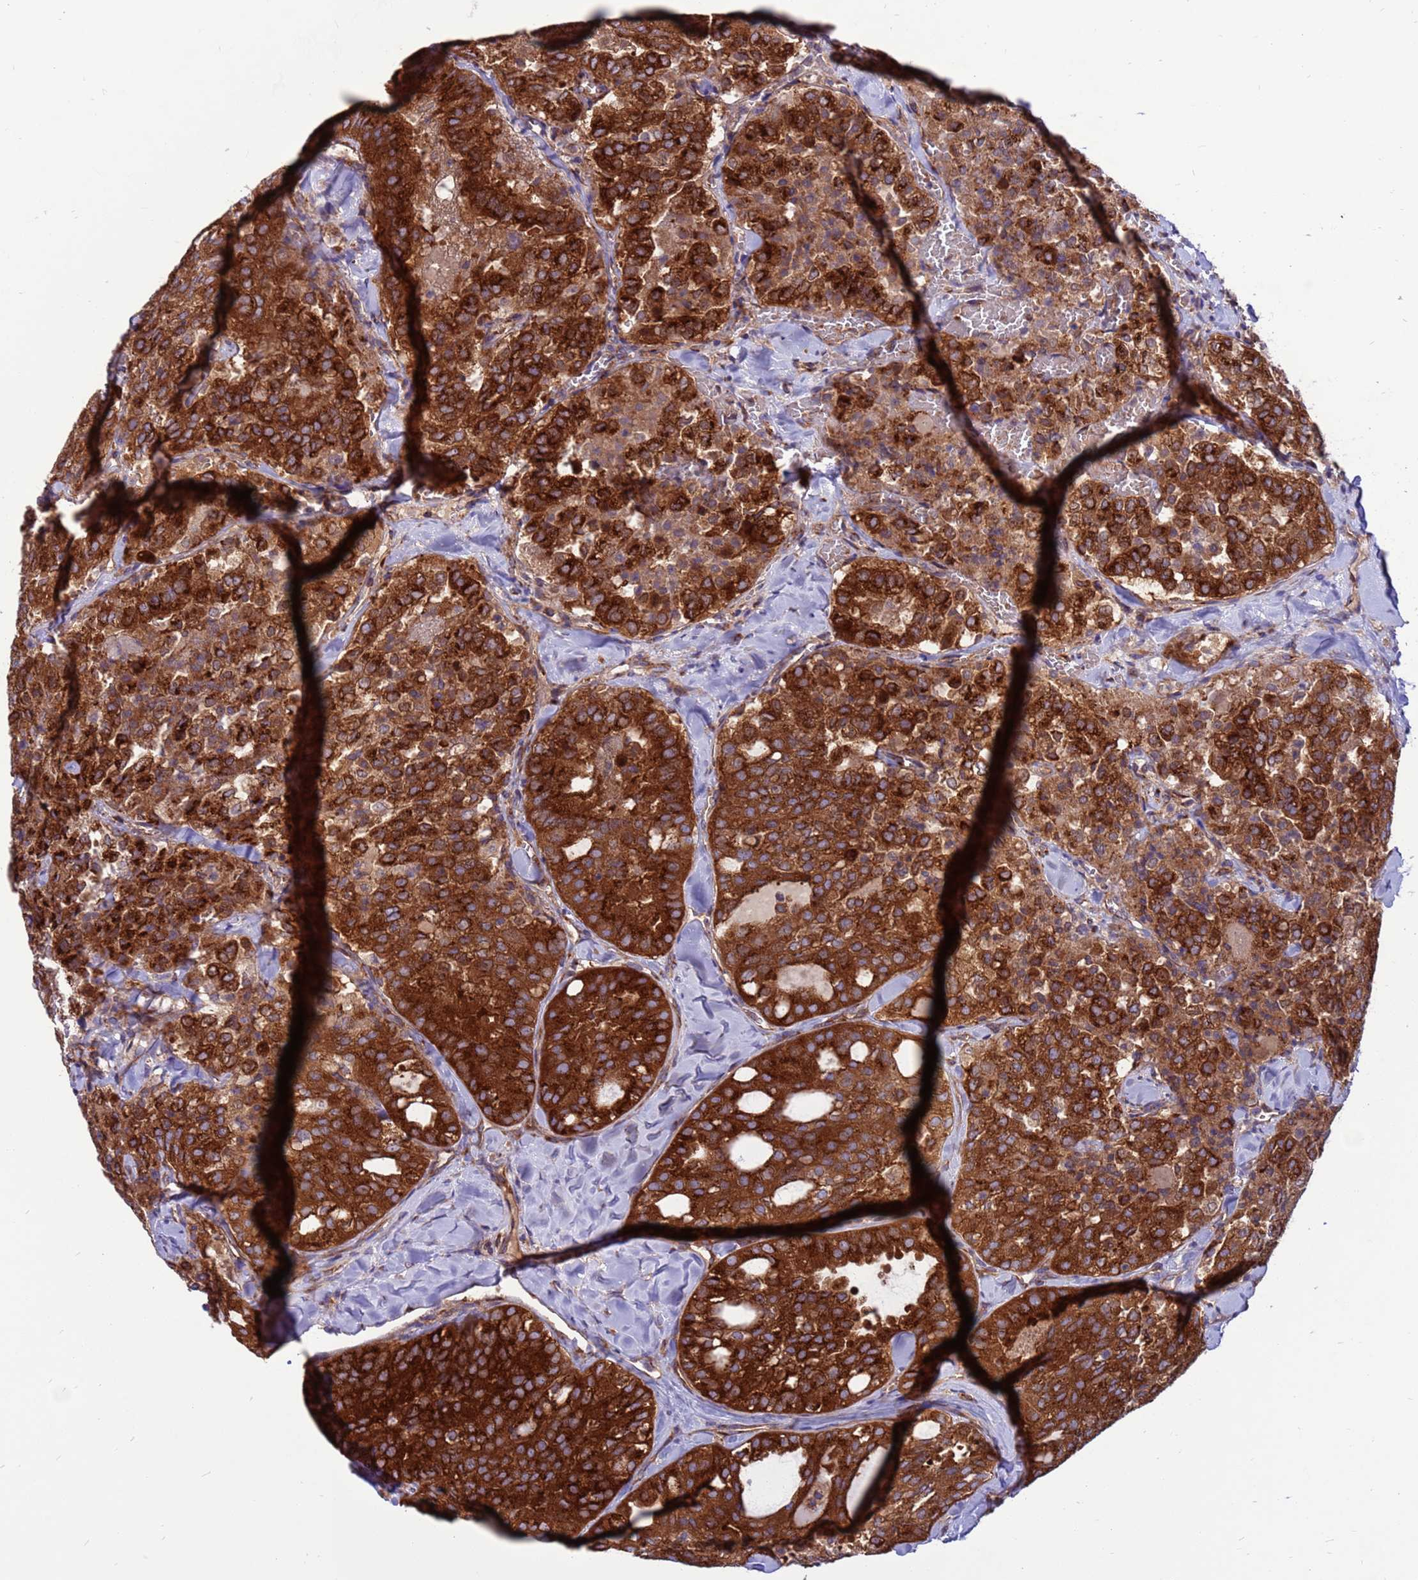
{"staining": {"intensity": "strong", "quantity": ">75%", "location": "cytoplasmic/membranous"}, "tissue": "thyroid cancer", "cell_type": "Tumor cells", "image_type": "cancer", "snomed": [{"axis": "morphology", "description": "Follicular adenoma carcinoma, NOS"}, {"axis": "topography", "description": "Thyroid gland"}], "caption": "This is an image of immunohistochemistry (IHC) staining of thyroid follicular adenoma carcinoma, which shows strong positivity in the cytoplasmic/membranous of tumor cells.", "gene": "ZC3HAV1", "patient": {"sex": "male", "age": 75}}